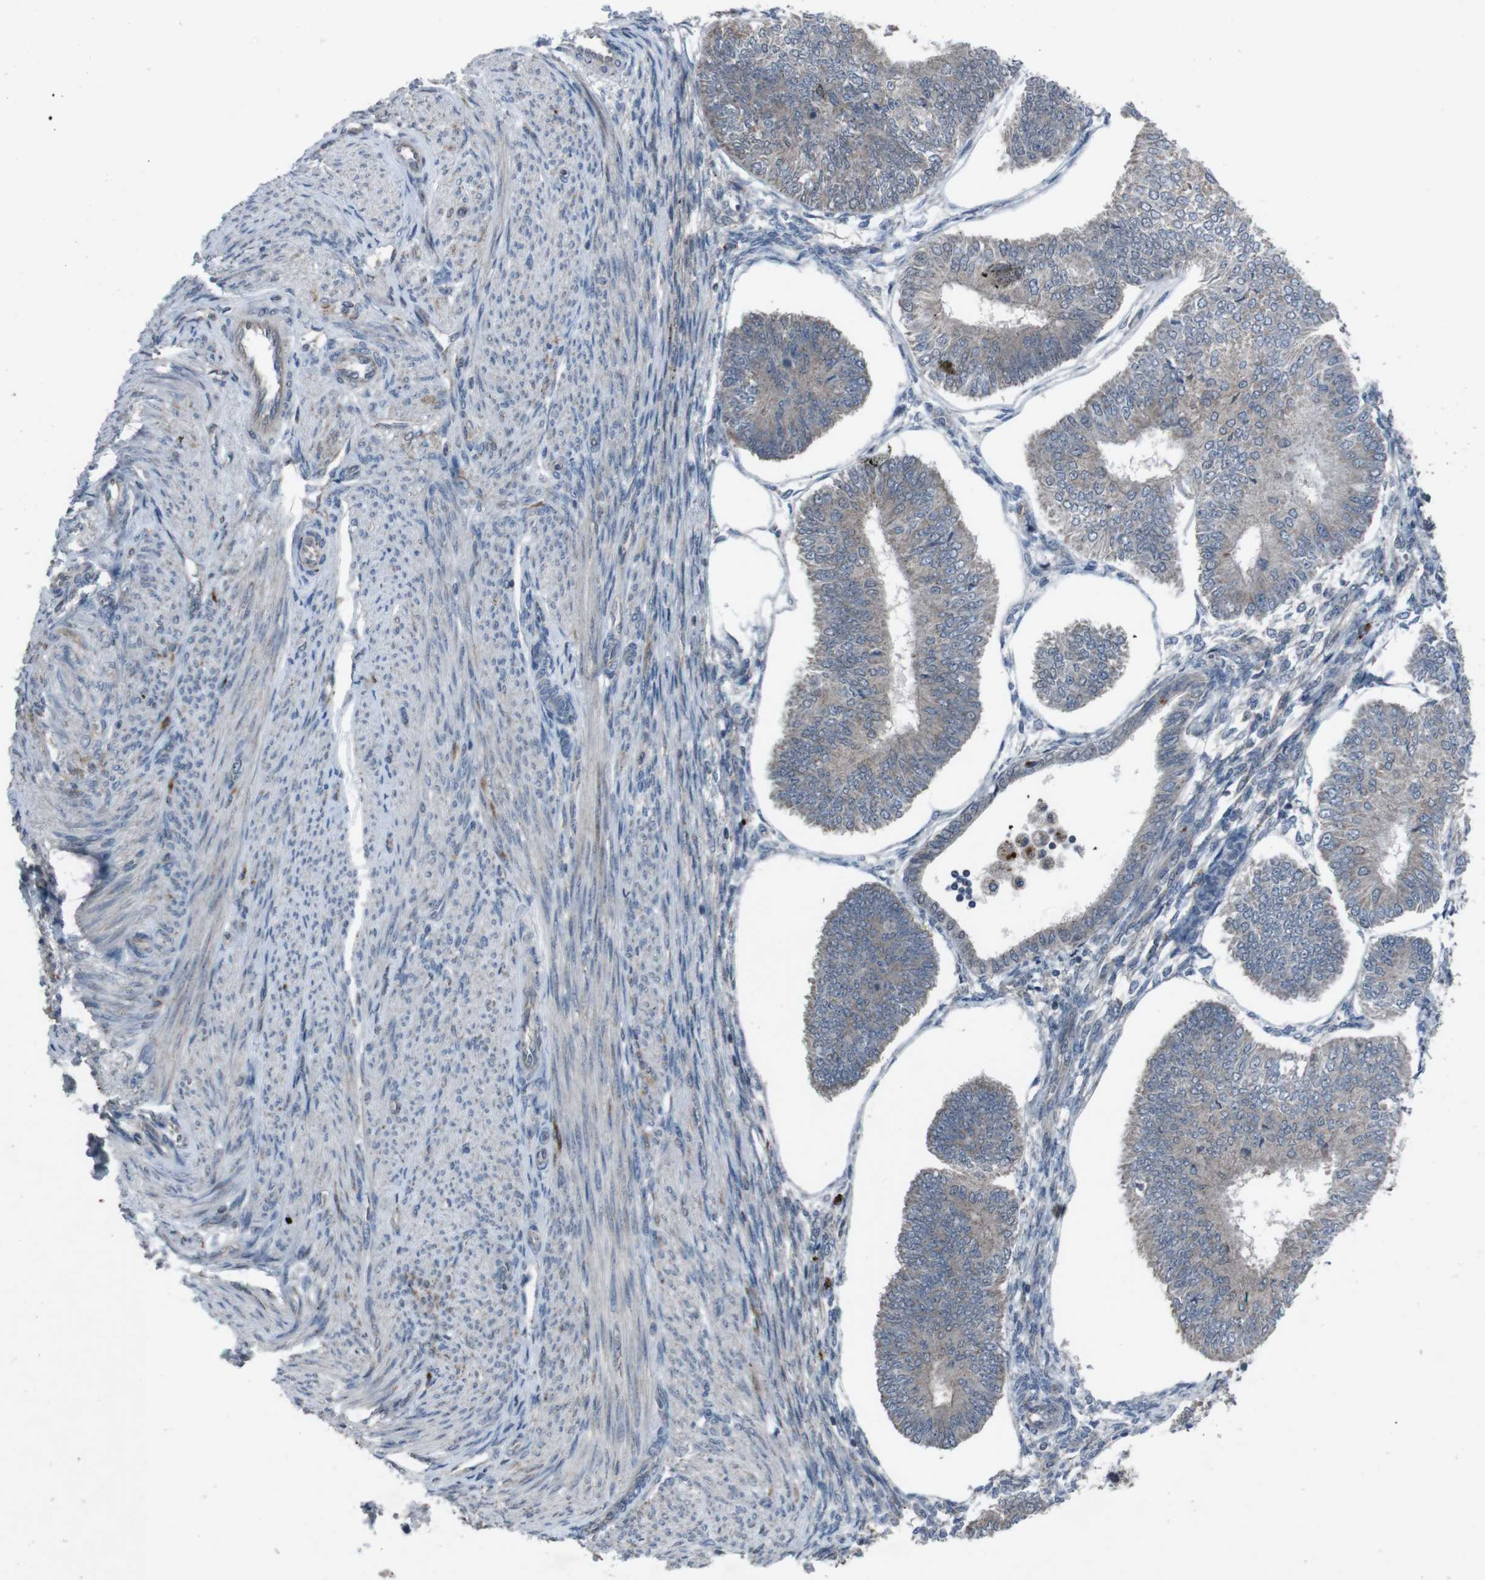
{"staining": {"intensity": "weak", "quantity": ">75%", "location": "cytoplasmic/membranous"}, "tissue": "endometrial cancer", "cell_type": "Tumor cells", "image_type": "cancer", "snomed": [{"axis": "morphology", "description": "Adenocarcinoma, NOS"}, {"axis": "topography", "description": "Endometrium"}], "caption": "IHC micrograph of endometrial cancer stained for a protein (brown), which displays low levels of weak cytoplasmic/membranous expression in about >75% of tumor cells.", "gene": "EFNA5", "patient": {"sex": "female", "age": 58}}